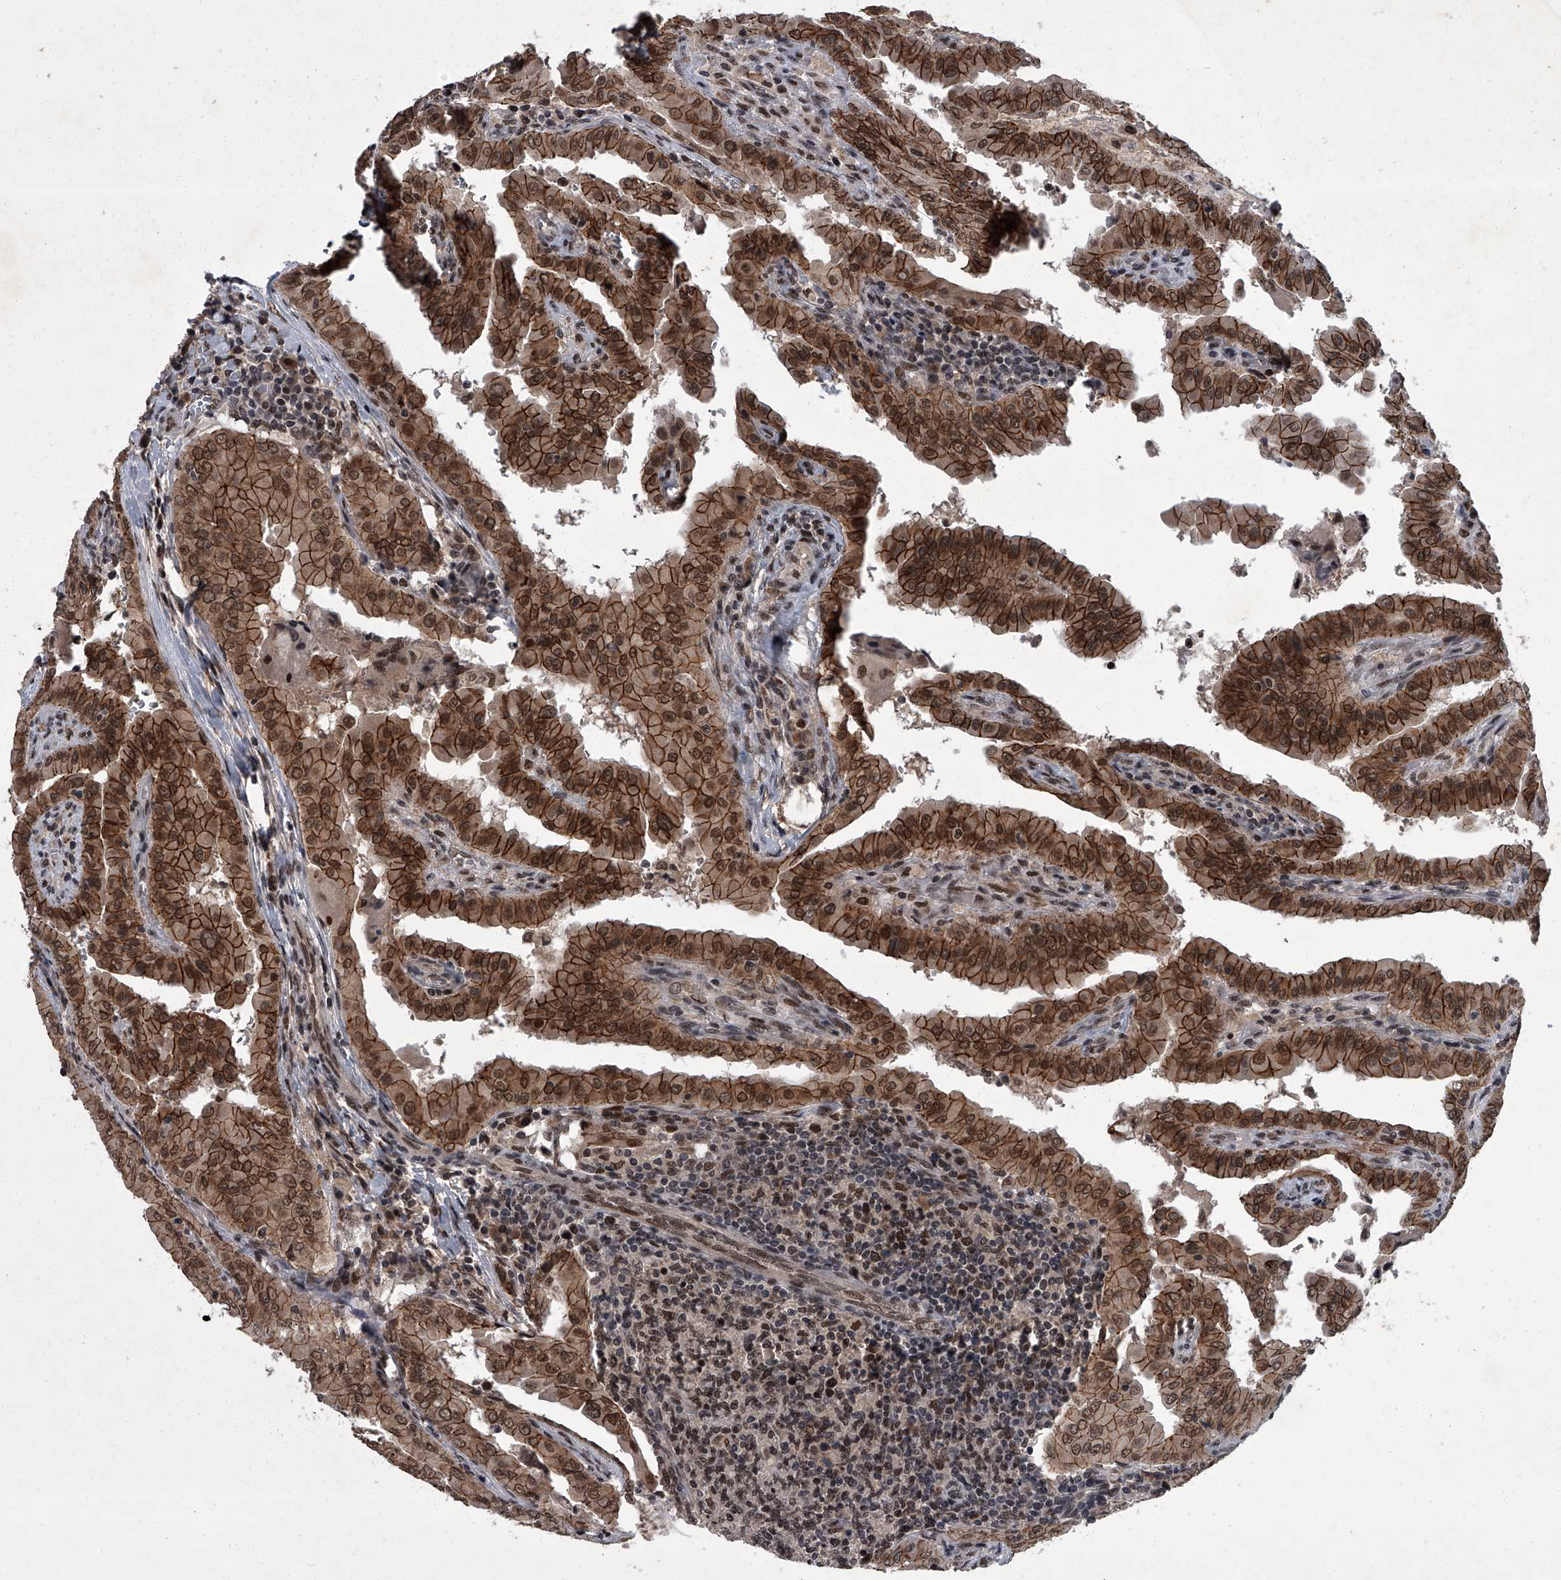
{"staining": {"intensity": "strong", "quantity": ">75%", "location": "cytoplasmic/membranous,nuclear"}, "tissue": "thyroid cancer", "cell_type": "Tumor cells", "image_type": "cancer", "snomed": [{"axis": "morphology", "description": "Papillary adenocarcinoma, NOS"}, {"axis": "topography", "description": "Thyroid gland"}], "caption": "This is a photomicrograph of immunohistochemistry staining of thyroid cancer (papillary adenocarcinoma), which shows strong staining in the cytoplasmic/membranous and nuclear of tumor cells.", "gene": "ZNF518B", "patient": {"sex": "male", "age": 33}}